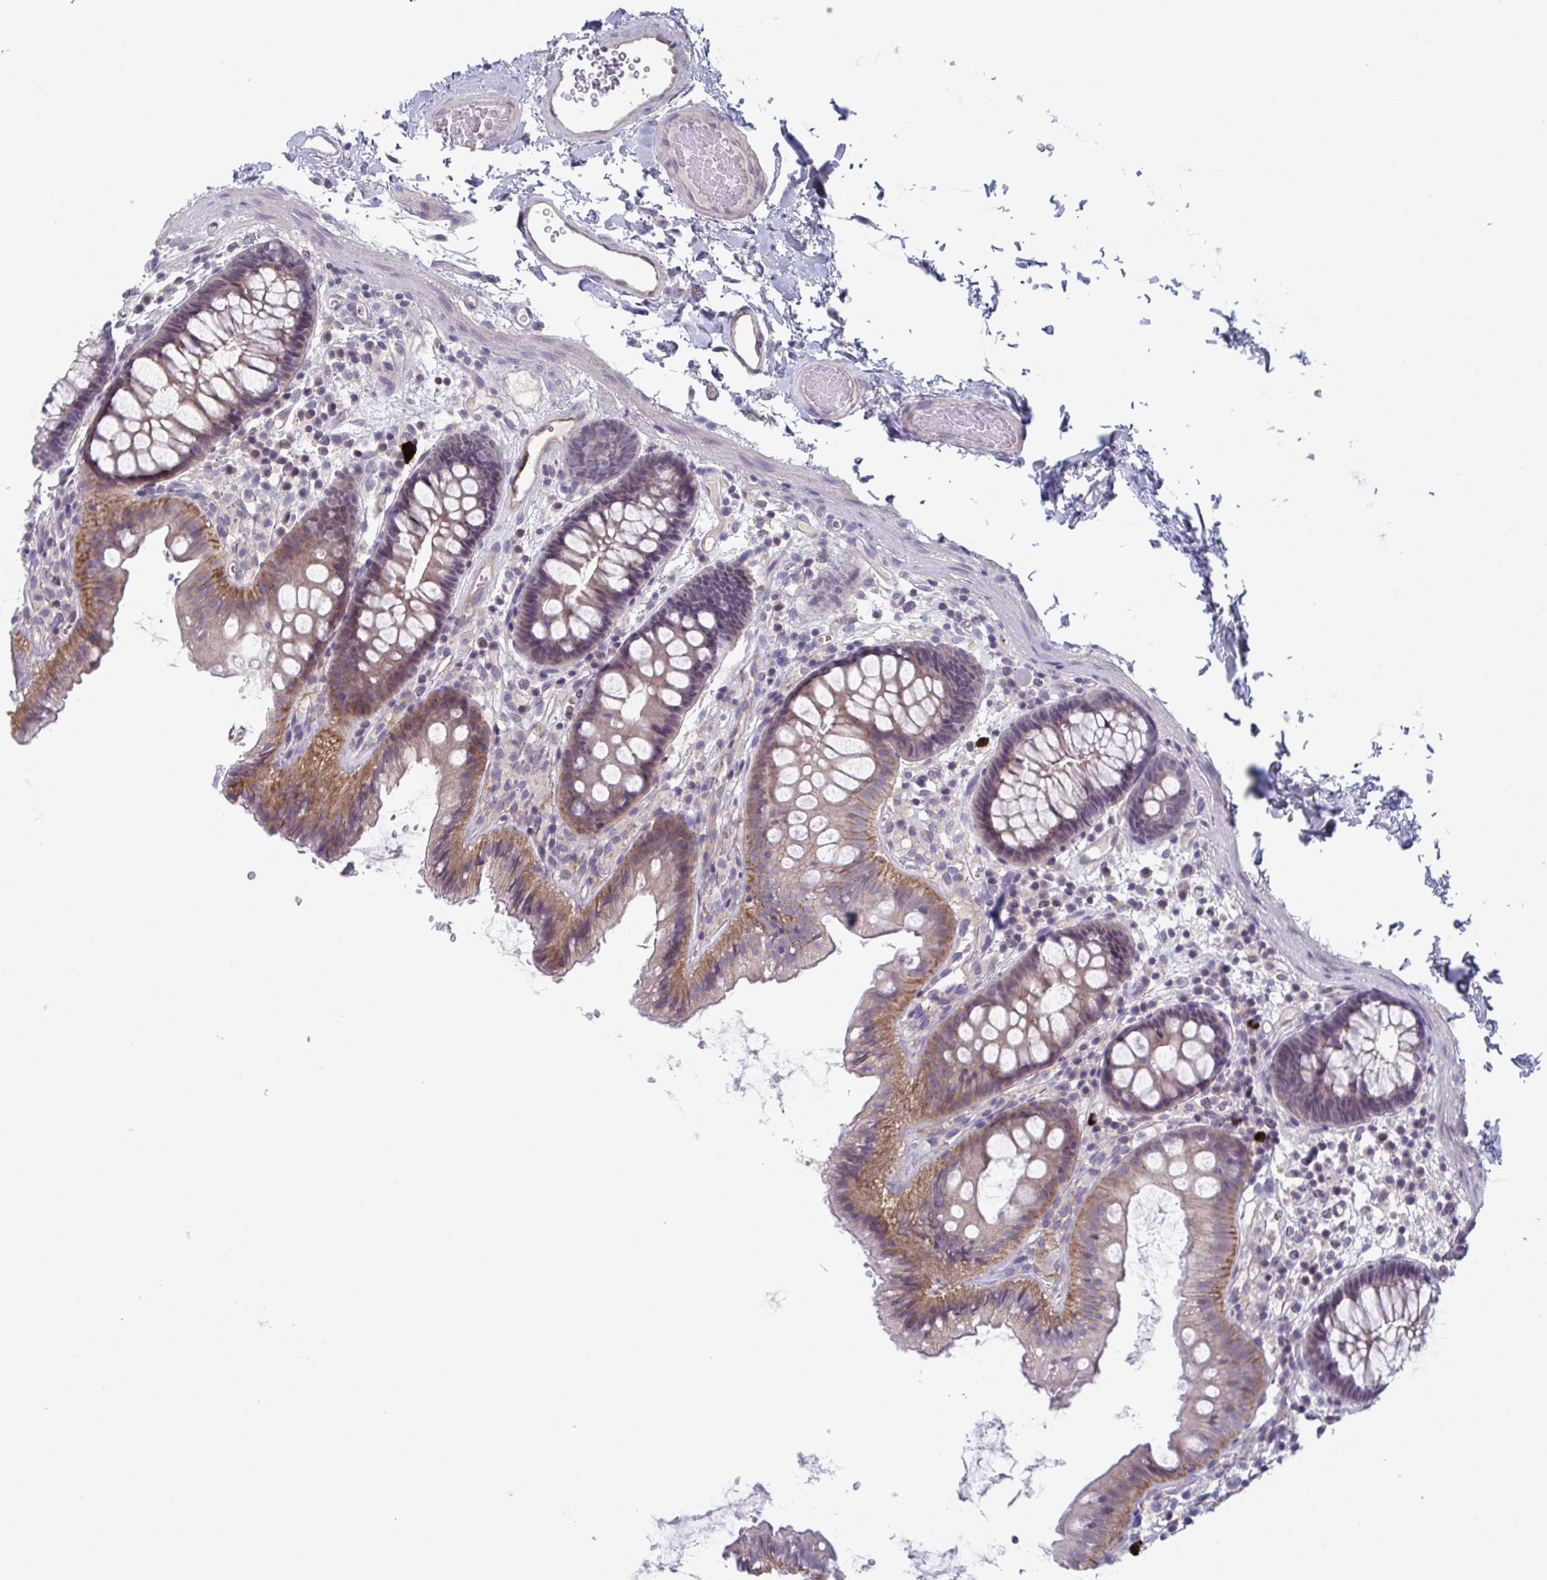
{"staining": {"intensity": "weak", "quantity": ">75%", "location": "cytoplasmic/membranous"}, "tissue": "colon", "cell_type": "Endothelial cells", "image_type": "normal", "snomed": [{"axis": "morphology", "description": "Normal tissue, NOS"}, {"axis": "topography", "description": "Colon"}], "caption": "A histopathology image showing weak cytoplasmic/membranous expression in about >75% of endothelial cells in unremarkable colon, as visualized by brown immunohistochemical staining.", "gene": "STK26", "patient": {"sex": "male", "age": 84}}